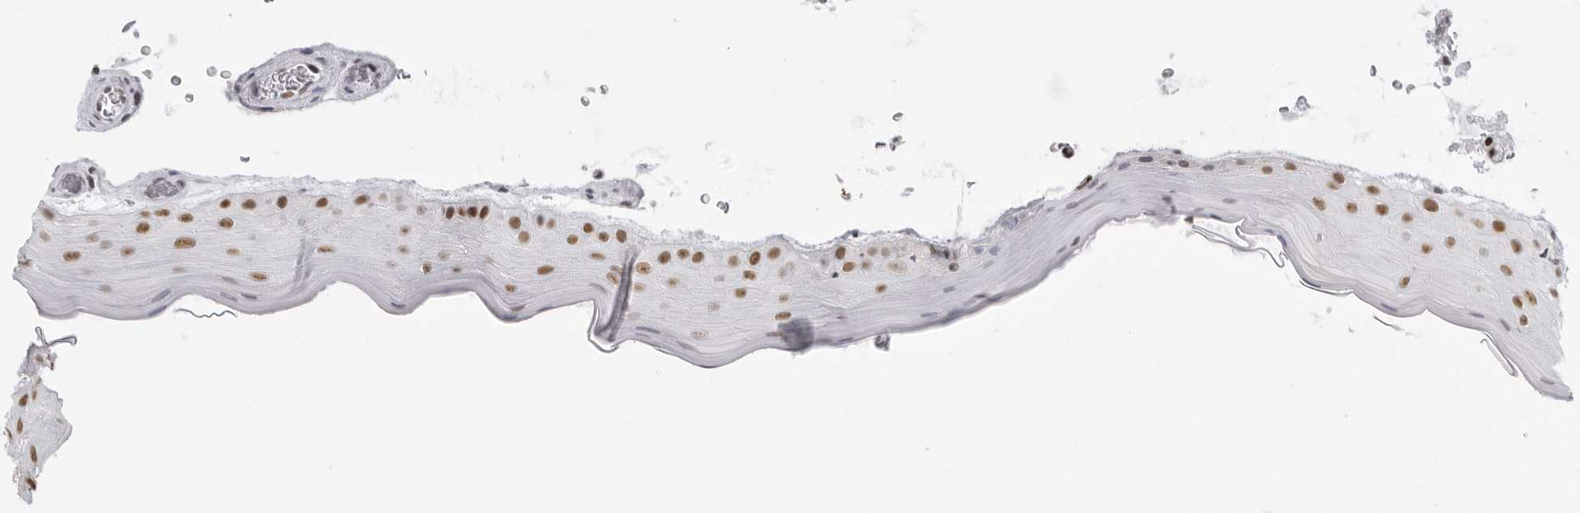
{"staining": {"intensity": "moderate", "quantity": ">75%", "location": "nuclear"}, "tissue": "oral mucosa", "cell_type": "Squamous epithelial cells", "image_type": "normal", "snomed": [{"axis": "morphology", "description": "Normal tissue, NOS"}, {"axis": "topography", "description": "Oral tissue"}], "caption": "A high-resolution histopathology image shows IHC staining of unremarkable oral mucosa, which demonstrates moderate nuclear positivity in approximately >75% of squamous epithelial cells.", "gene": "RPA2", "patient": {"sex": "male", "age": 13}}